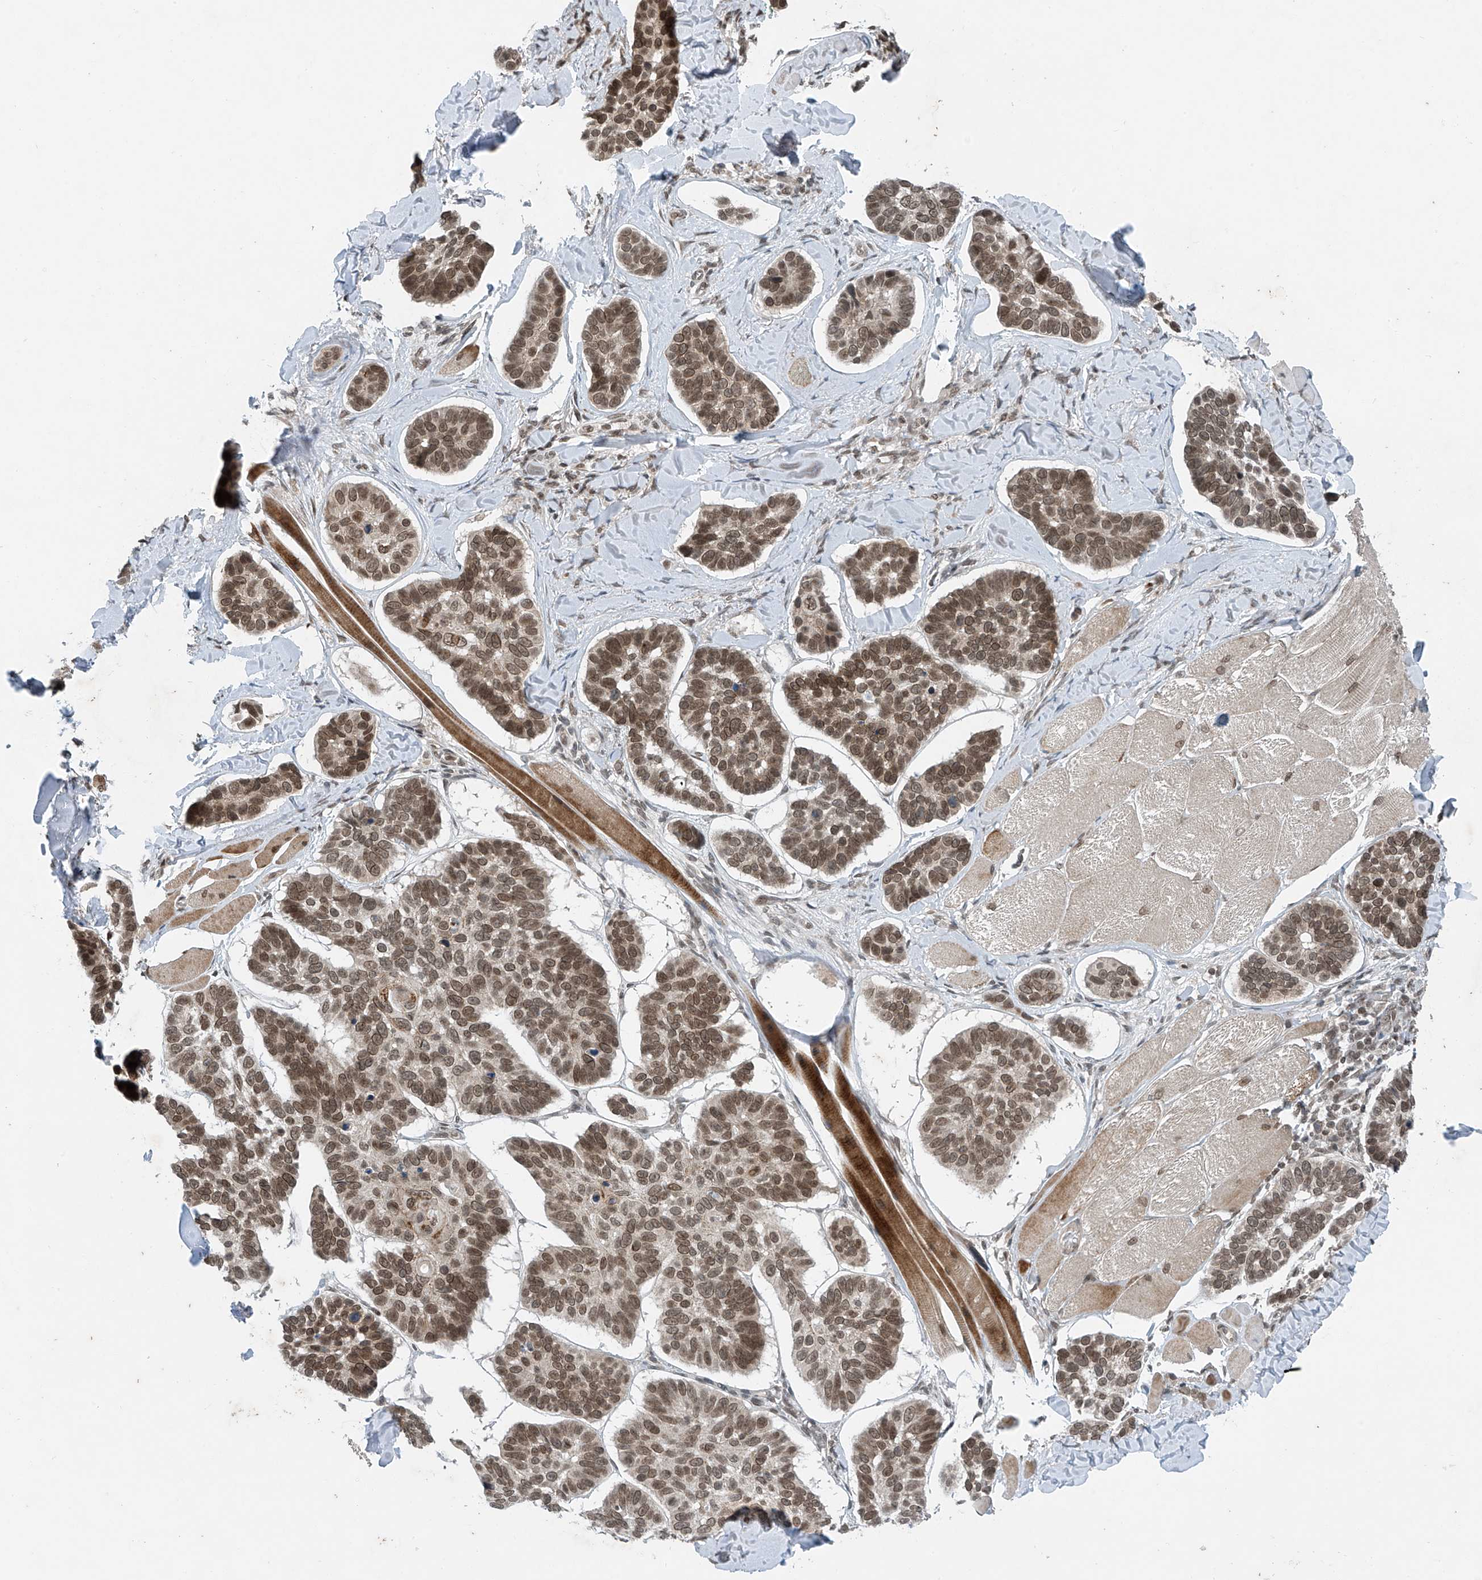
{"staining": {"intensity": "moderate", "quantity": ">75%", "location": "nuclear"}, "tissue": "skin cancer", "cell_type": "Tumor cells", "image_type": "cancer", "snomed": [{"axis": "morphology", "description": "Basal cell carcinoma"}, {"axis": "topography", "description": "Skin"}], "caption": "Basal cell carcinoma (skin) stained with a brown dye exhibits moderate nuclear positive expression in approximately >75% of tumor cells.", "gene": "TAF8", "patient": {"sex": "male", "age": 62}}